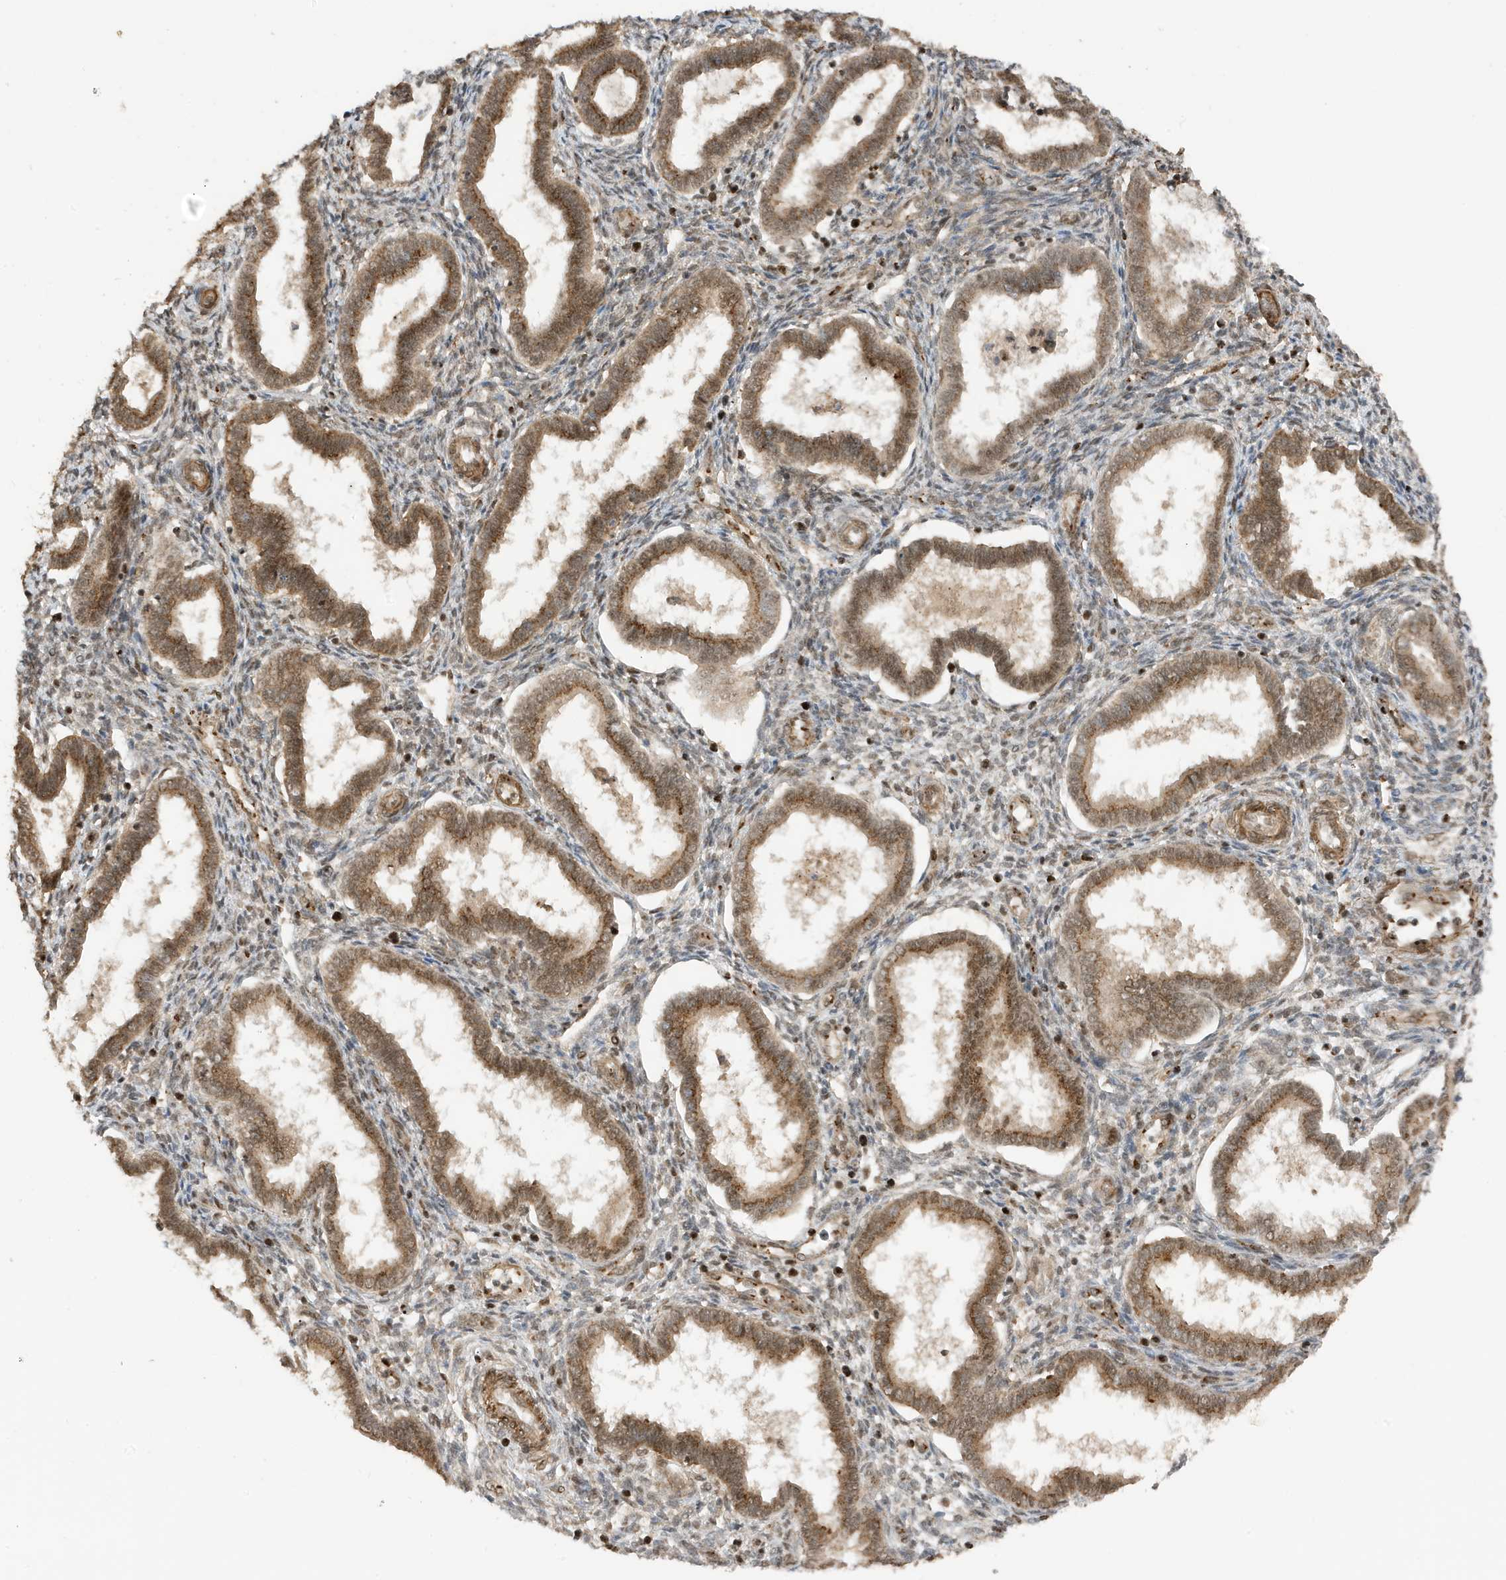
{"staining": {"intensity": "weak", "quantity": "<25%", "location": "nuclear"}, "tissue": "endometrium", "cell_type": "Cells in endometrial stroma", "image_type": "normal", "snomed": [{"axis": "morphology", "description": "Normal tissue, NOS"}, {"axis": "topography", "description": "Endometrium"}], "caption": "Immunohistochemistry (IHC) micrograph of normal endometrium stained for a protein (brown), which shows no positivity in cells in endometrial stroma. The staining was performed using DAB (3,3'-diaminobenzidine) to visualize the protein expression in brown, while the nuclei were stained in blue with hematoxylin (Magnification: 20x).", "gene": "MAST3", "patient": {"sex": "female", "age": 24}}